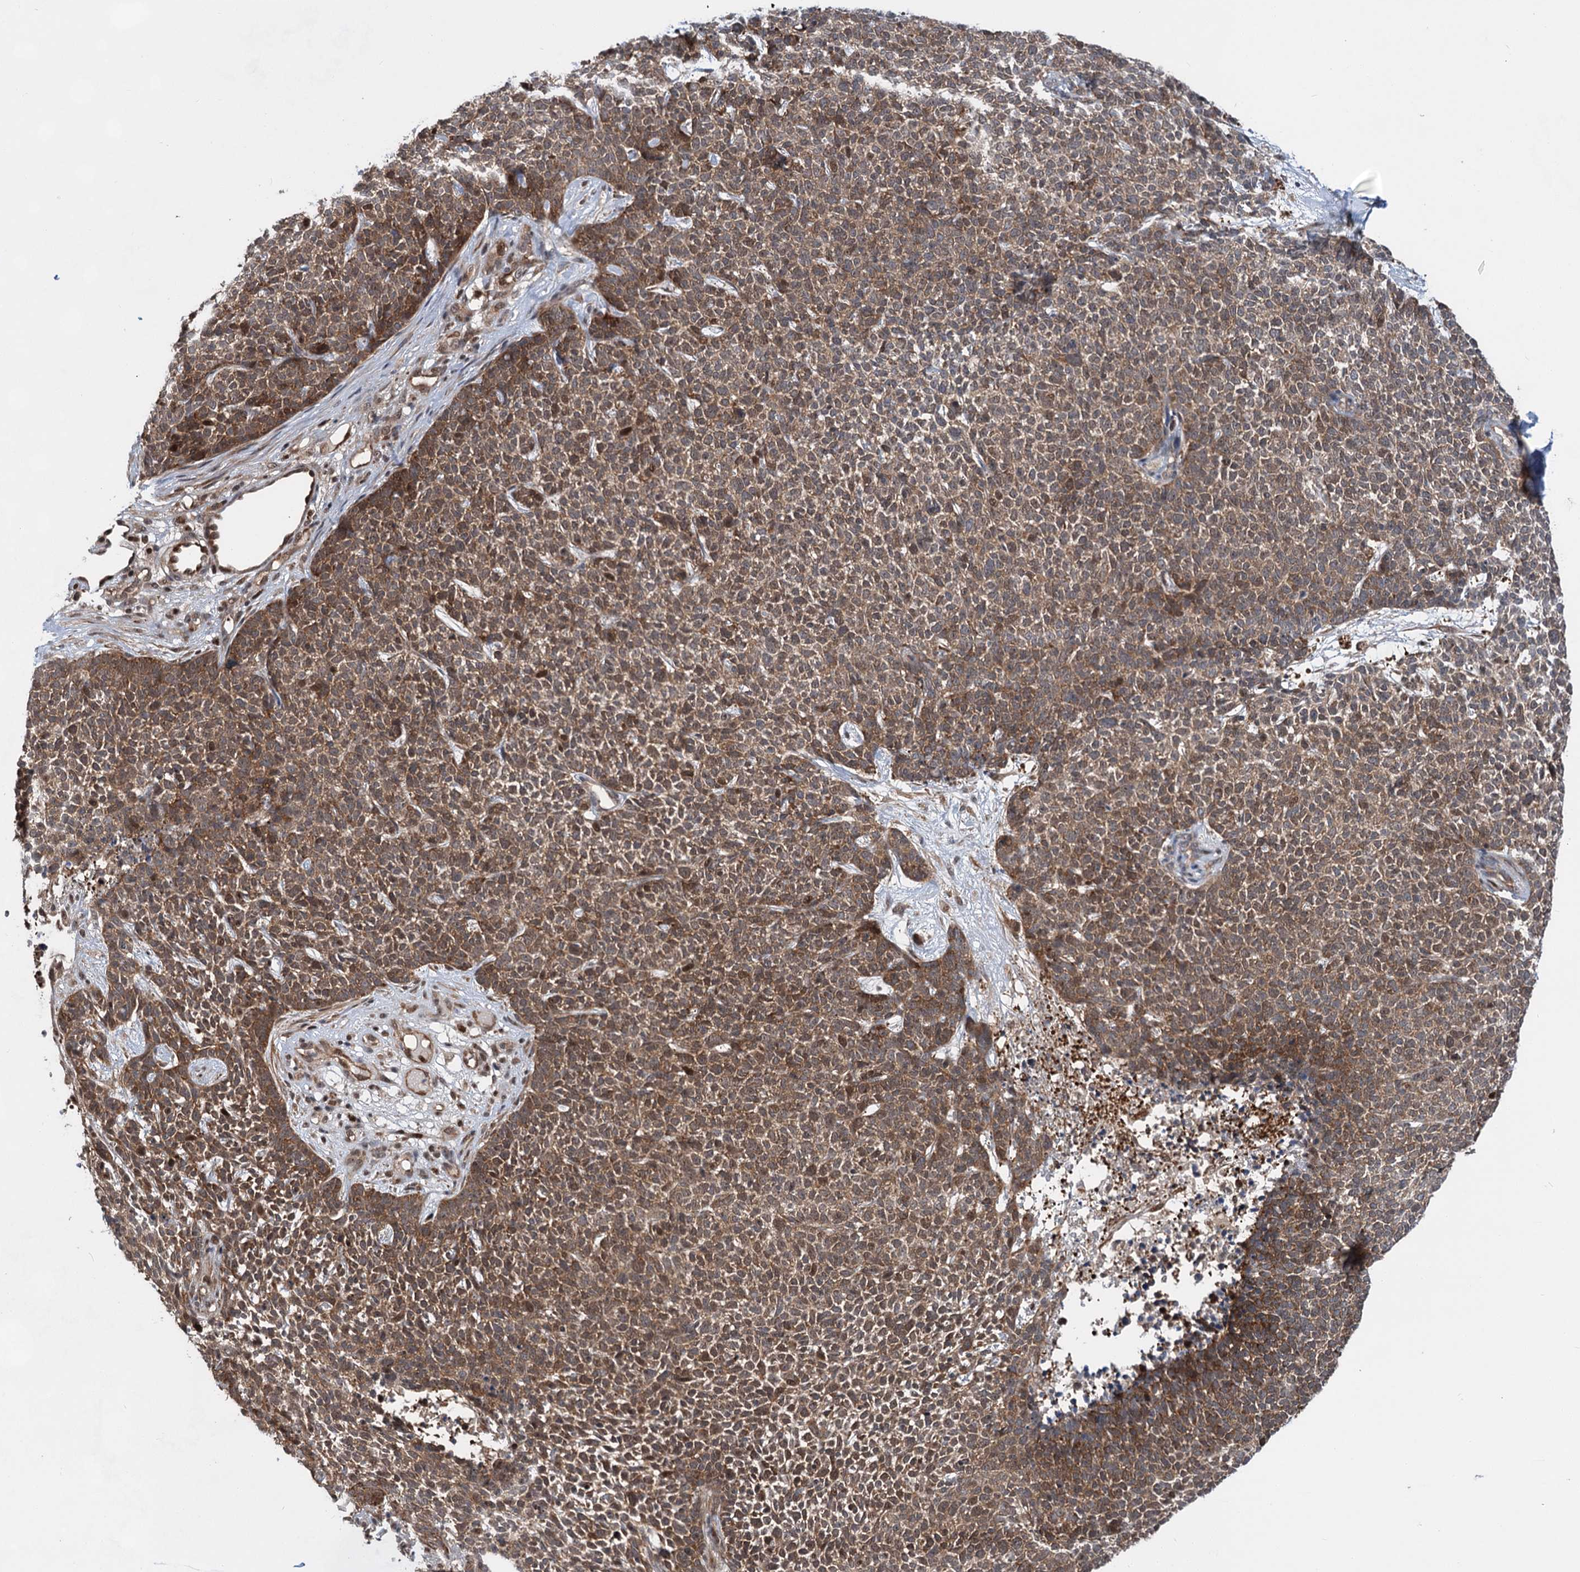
{"staining": {"intensity": "moderate", "quantity": ">75%", "location": "cytoplasmic/membranous,nuclear"}, "tissue": "skin cancer", "cell_type": "Tumor cells", "image_type": "cancer", "snomed": [{"axis": "morphology", "description": "Basal cell carcinoma"}, {"axis": "topography", "description": "Skin"}], "caption": "Immunohistochemistry (DAB (3,3'-diaminobenzidine)) staining of human basal cell carcinoma (skin) exhibits moderate cytoplasmic/membranous and nuclear protein positivity in approximately >75% of tumor cells. (IHC, brightfield microscopy, high magnification).", "gene": "GPBP1", "patient": {"sex": "female", "age": 84}}